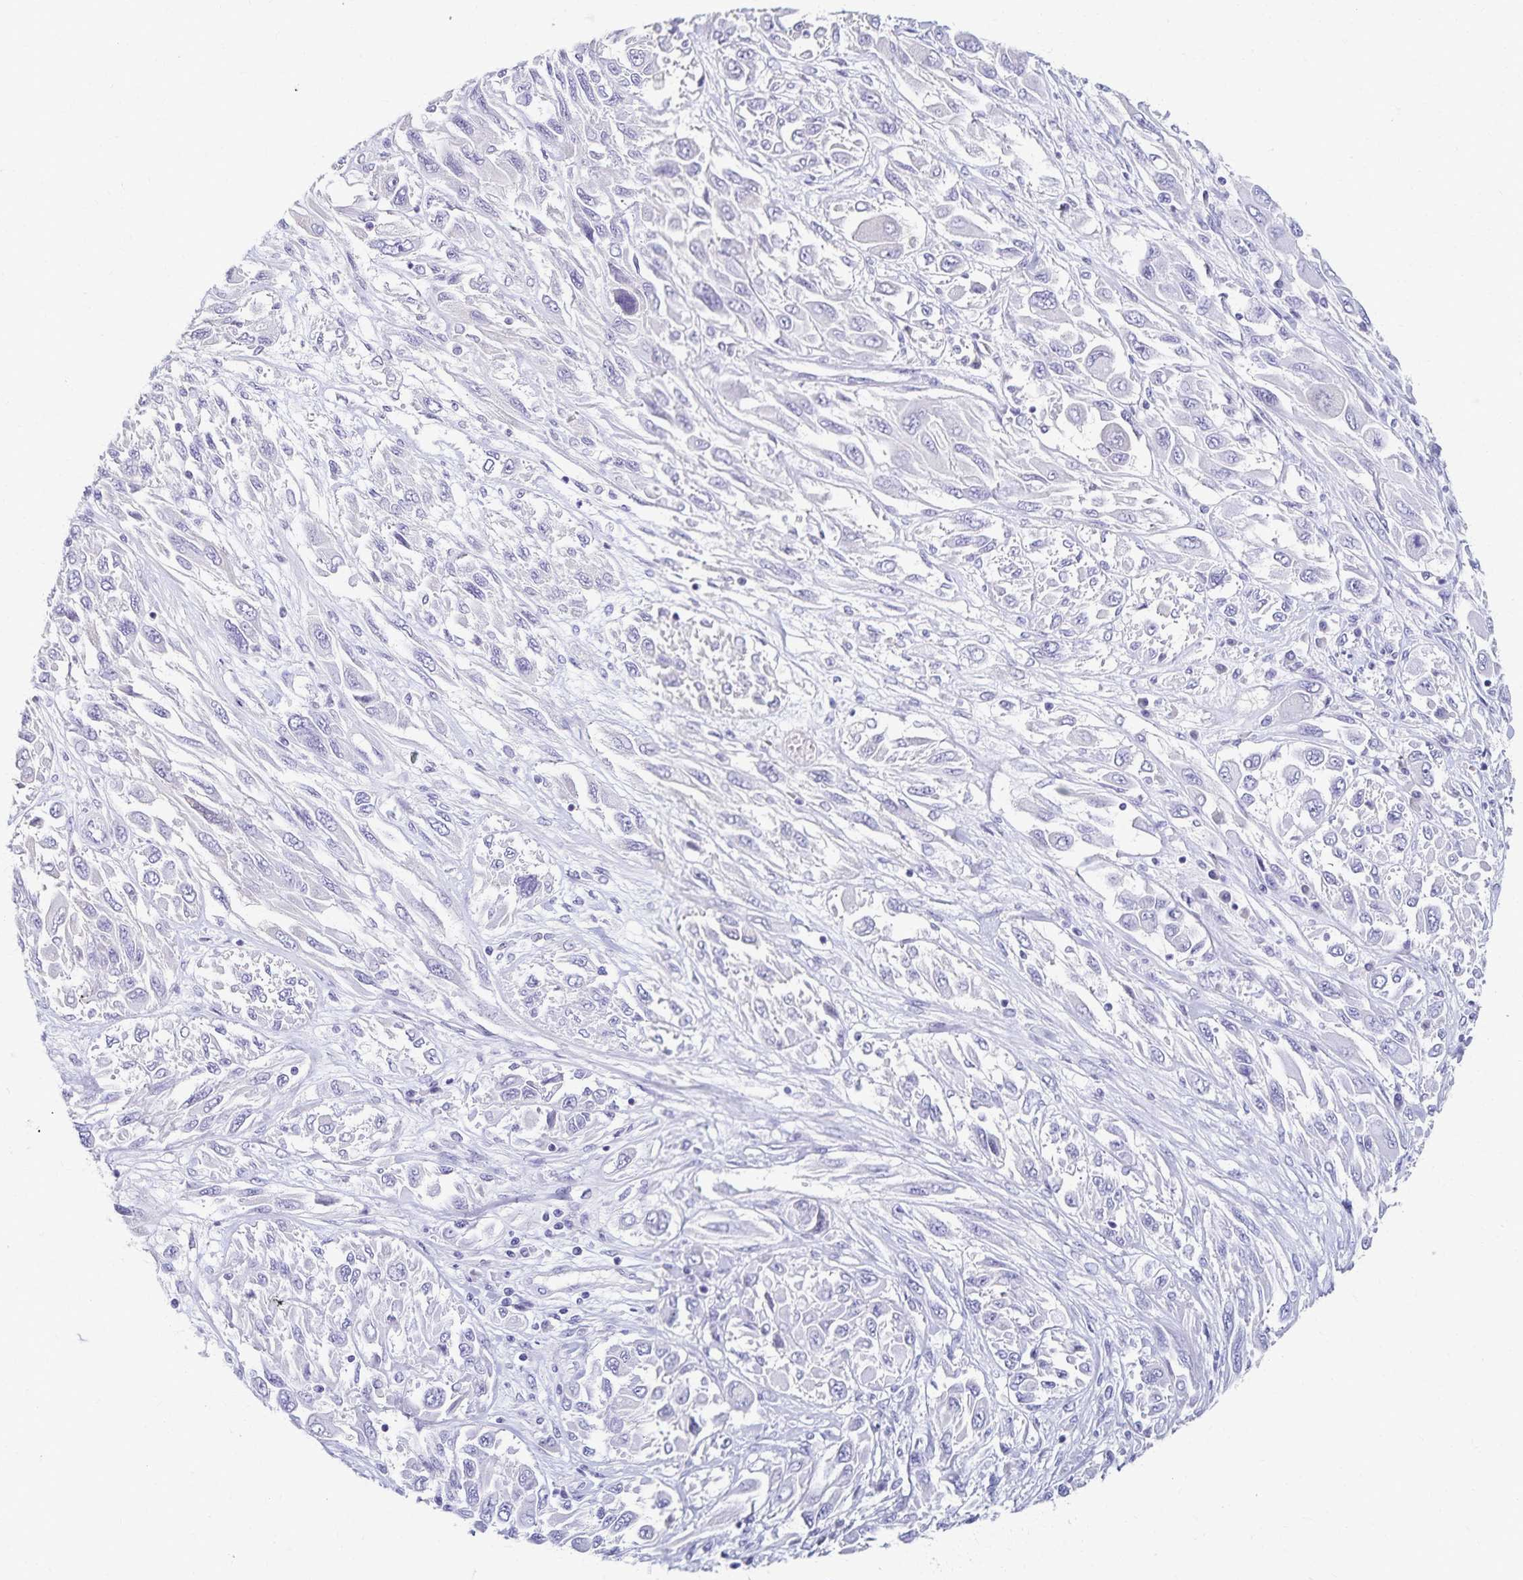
{"staining": {"intensity": "negative", "quantity": "none", "location": "none"}, "tissue": "melanoma", "cell_type": "Tumor cells", "image_type": "cancer", "snomed": [{"axis": "morphology", "description": "Malignant melanoma, NOS"}, {"axis": "topography", "description": "Skin"}], "caption": "Immunohistochemistry of malignant melanoma demonstrates no positivity in tumor cells.", "gene": "C2orf50", "patient": {"sex": "female", "age": 91}}